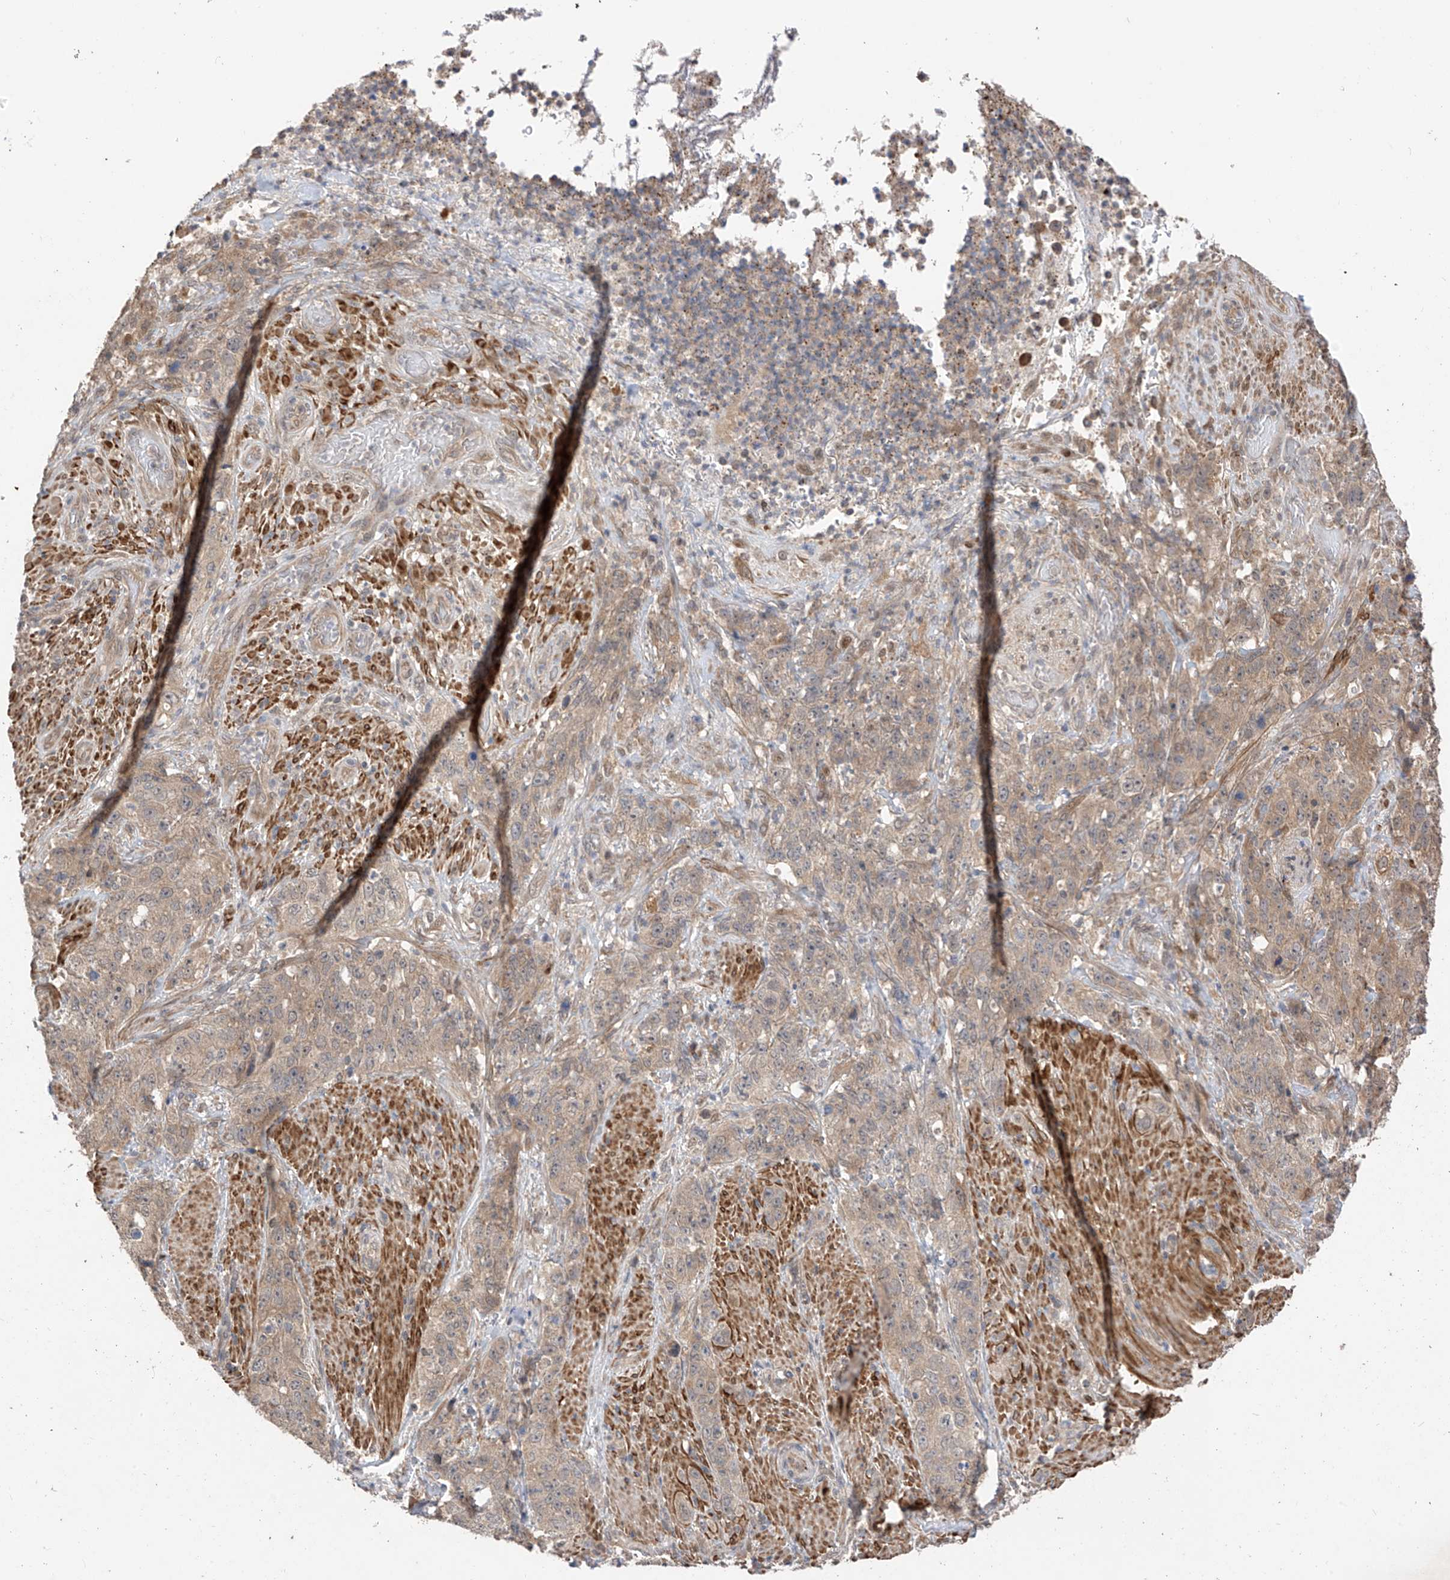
{"staining": {"intensity": "weak", "quantity": ">75%", "location": "cytoplasmic/membranous"}, "tissue": "stomach cancer", "cell_type": "Tumor cells", "image_type": "cancer", "snomed": [{"axis": "morphology", "description": "Adenocarcinoma, NOS"}, {"axis": "topography", "description": "Stomach"}], "caption": "Immunohistochemistry (IHC) of stomach adenocarcinoma exhibits low levels of weak cytoplasmic/membranous positivity in approximately >75% of tumor cells.", "gene": "LATS1", "patient": {"sex": "male", "age": 48}}